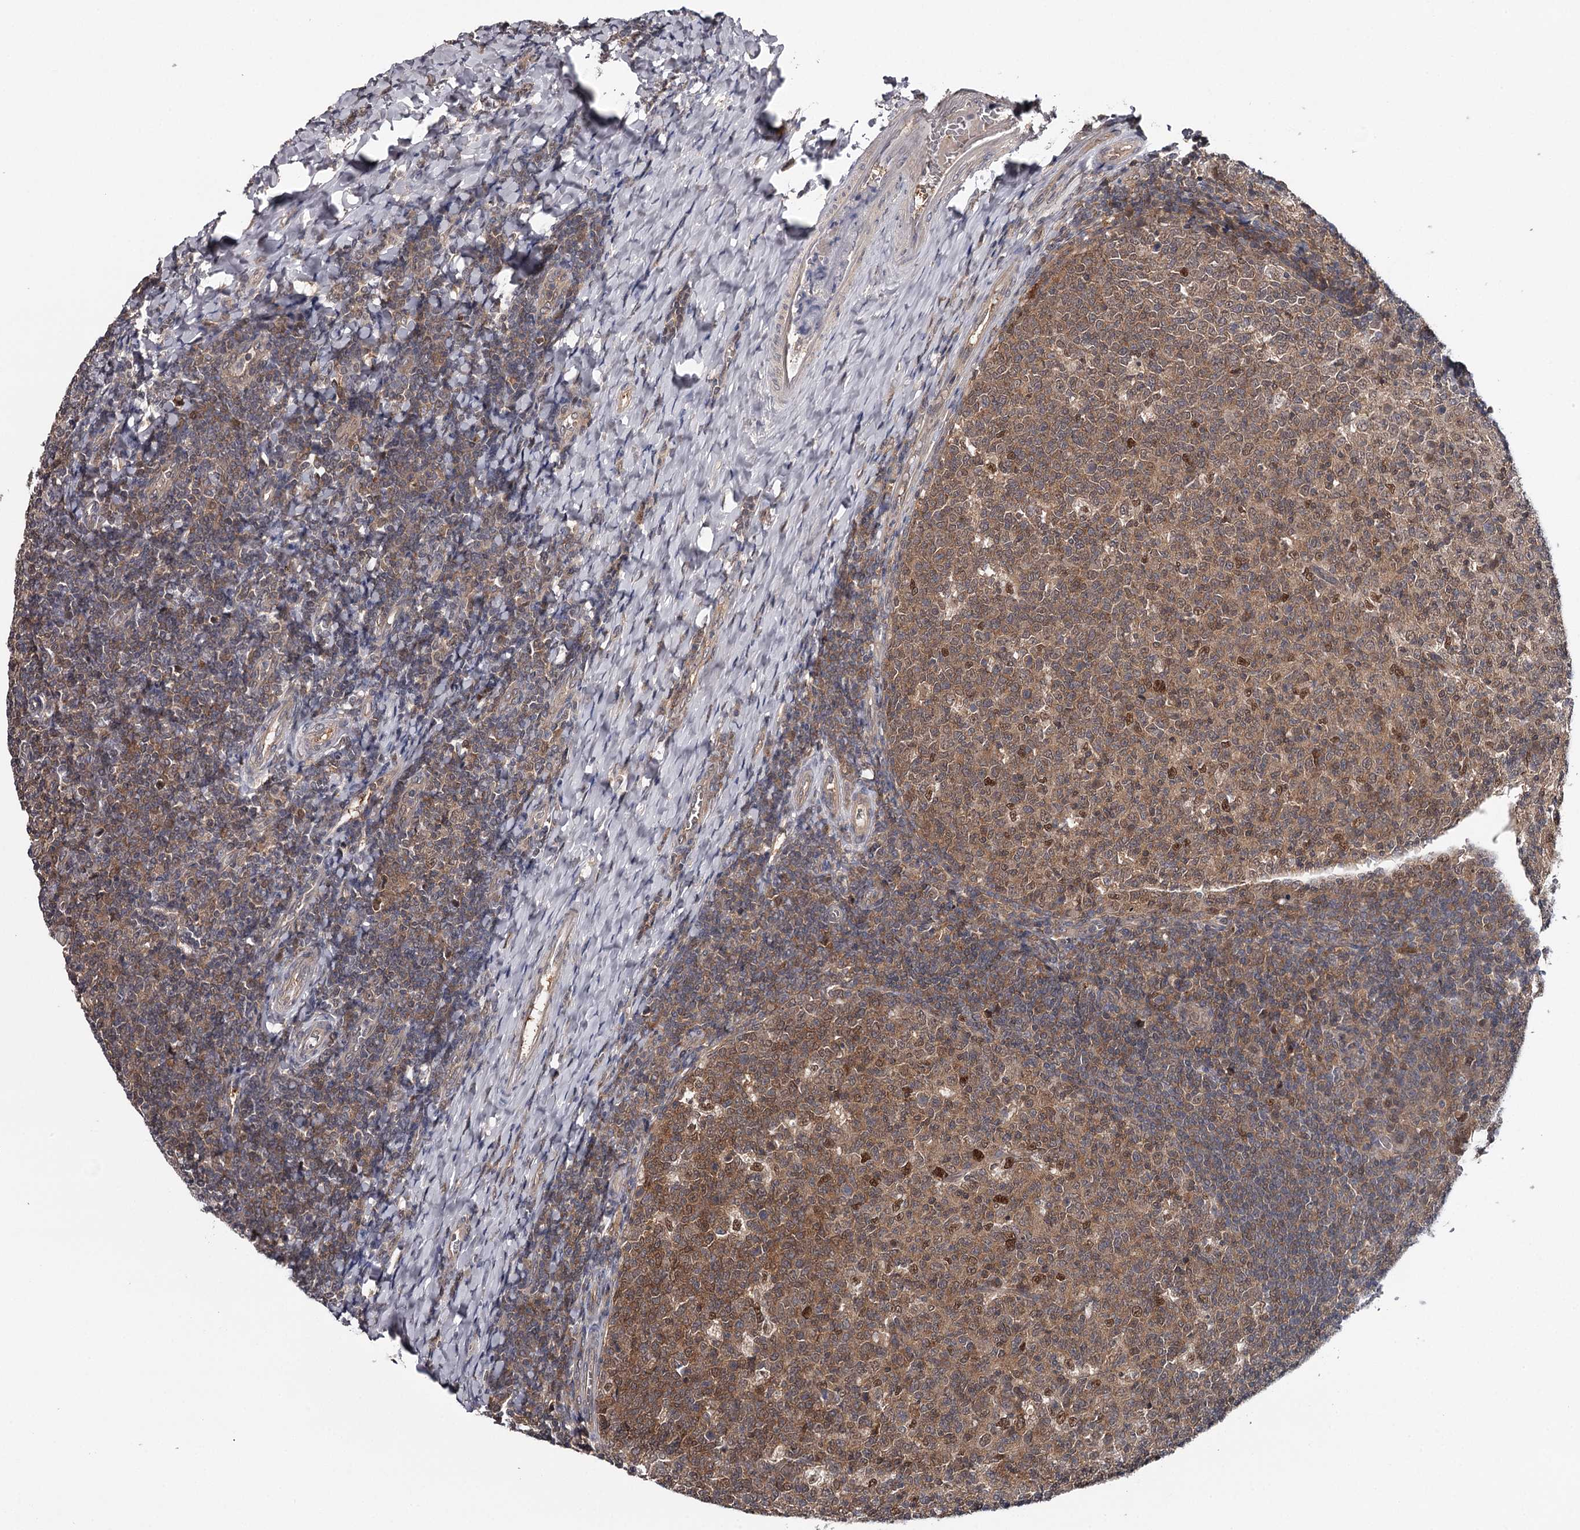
{"staining": {"intensity": "strong", "quantity": "<25%", "location": "cytoplasmic/membranous,nuclear"}, "tissue": "tonsil", "cell_type": "Germinal center cells", "image_type": "normal", "snomed": [{"axis": "morphology", "description": "Normal tissue, NOS"}, {"axis": "topography", "description": "Tonsil"}], "caption": "A medium amount of strong cytoplasmic/membranous,nuclear staining is present in approximately <25% of germinal center cells in benign tonsil. Using DAB (3,3'-diaminobenzidine) (brown) and hematoxylin (blue) stains, captured at high magnification using brightfield microscopy.", "gene": "GTSF1", "patient": {"sex": "female", "age": 19}}